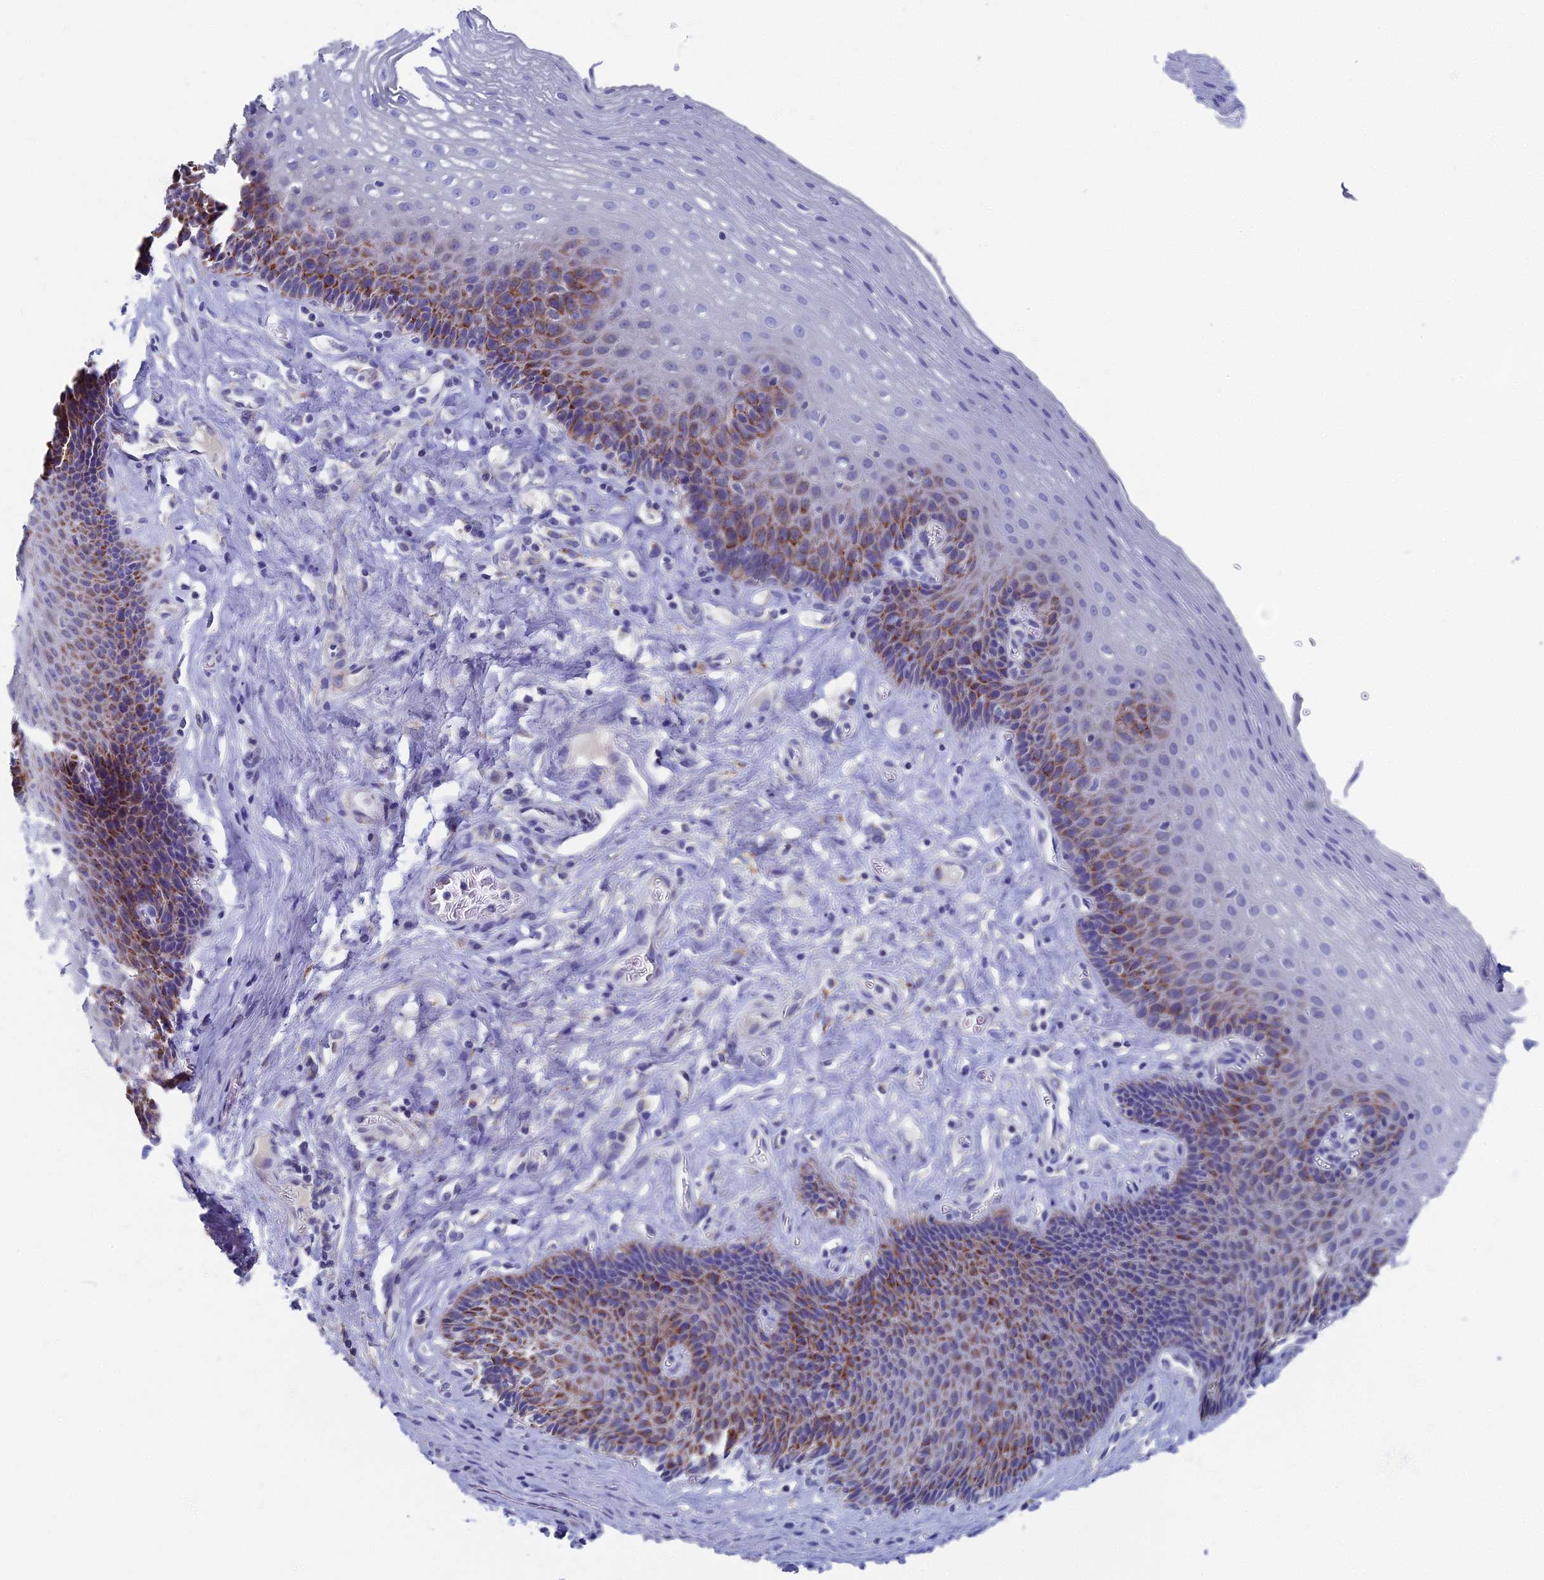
{"staining": {"intensity": "moderate", "quantity": "25%-75%", "location": "cytoplasmic/membranous"}, "tissue": "esophagus", "cell_type": "Squamous epithelial cells", "image_type": "normal", "snomed": [{"axis": "morphology", "description": "Normal tissue, NOS"}, {"axis": "topography", "description": "Esophagus"}], "caption": "Immunohistochemical staining of unremarkable esophagus shows 25%-75% levels of moderate cytoplasmic/membranous protein staining in approximately 25%-75% of squamous epithelial cells. (Stains: DAB (3,3'-diaminobenzidine) in brown, nuclei in blue, Microscopy: brightfield microscopy at high magnification).", "gene": "OAT", "patient": {"sex": "female", "age": 66}}